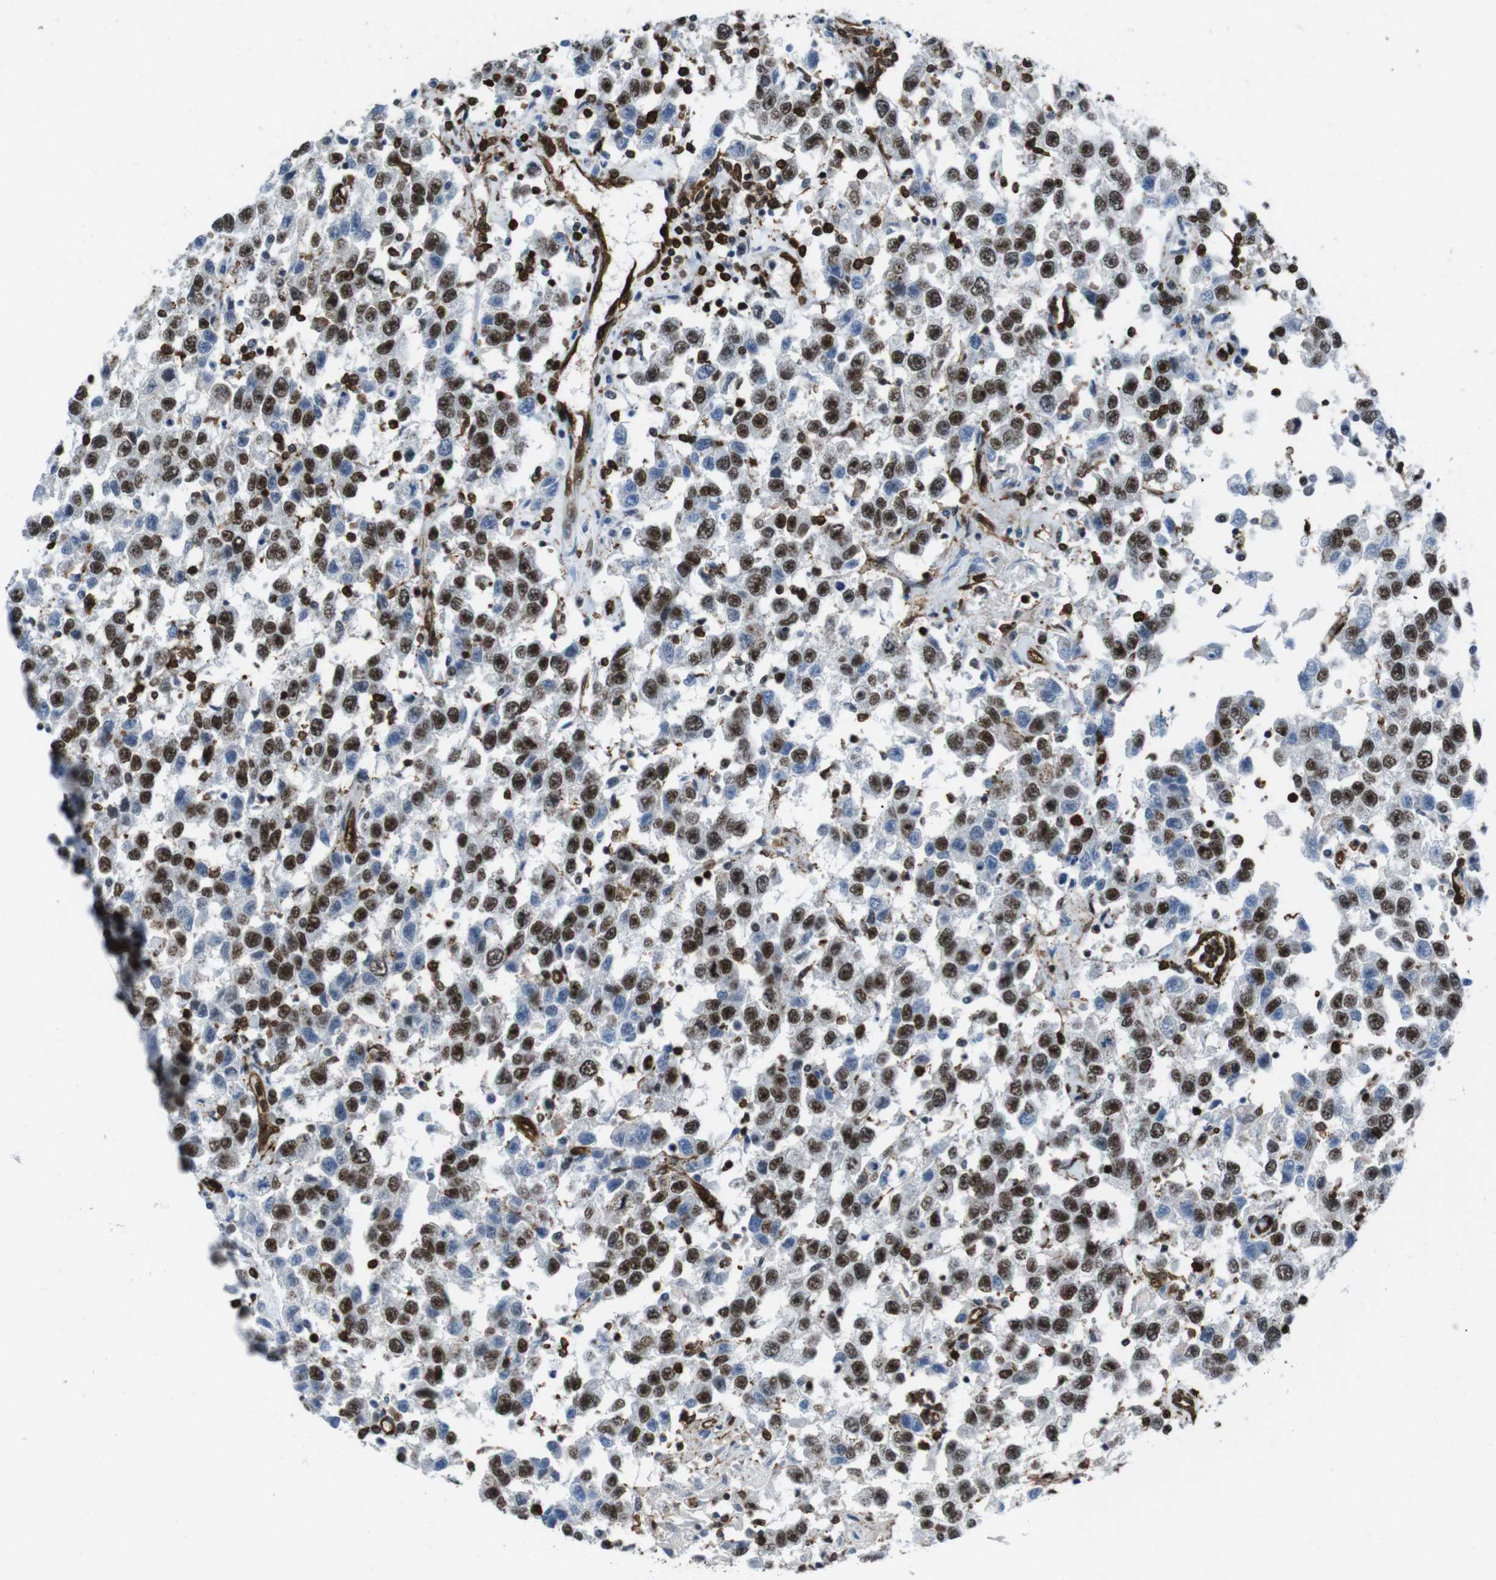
{"staining": {"intensity": "strong", "quantity": ">75%", "location": "nuclear"}, "tissue": "testis cancer", "cell_type": "Tumor cells", "image_type": "cancer", "snomed": [{"axis": "morphology", "description": "Seminoma, NOS"}, {"axis": "topography", "description": "Testis"}], "caption": "Seminoma (testis) stained with a brown dye shows strong nuclear positive positivity in approximately >75% of tumor cells.", "gene": "HNRNPU", "patient": {"sex": "male", "age": 41}}